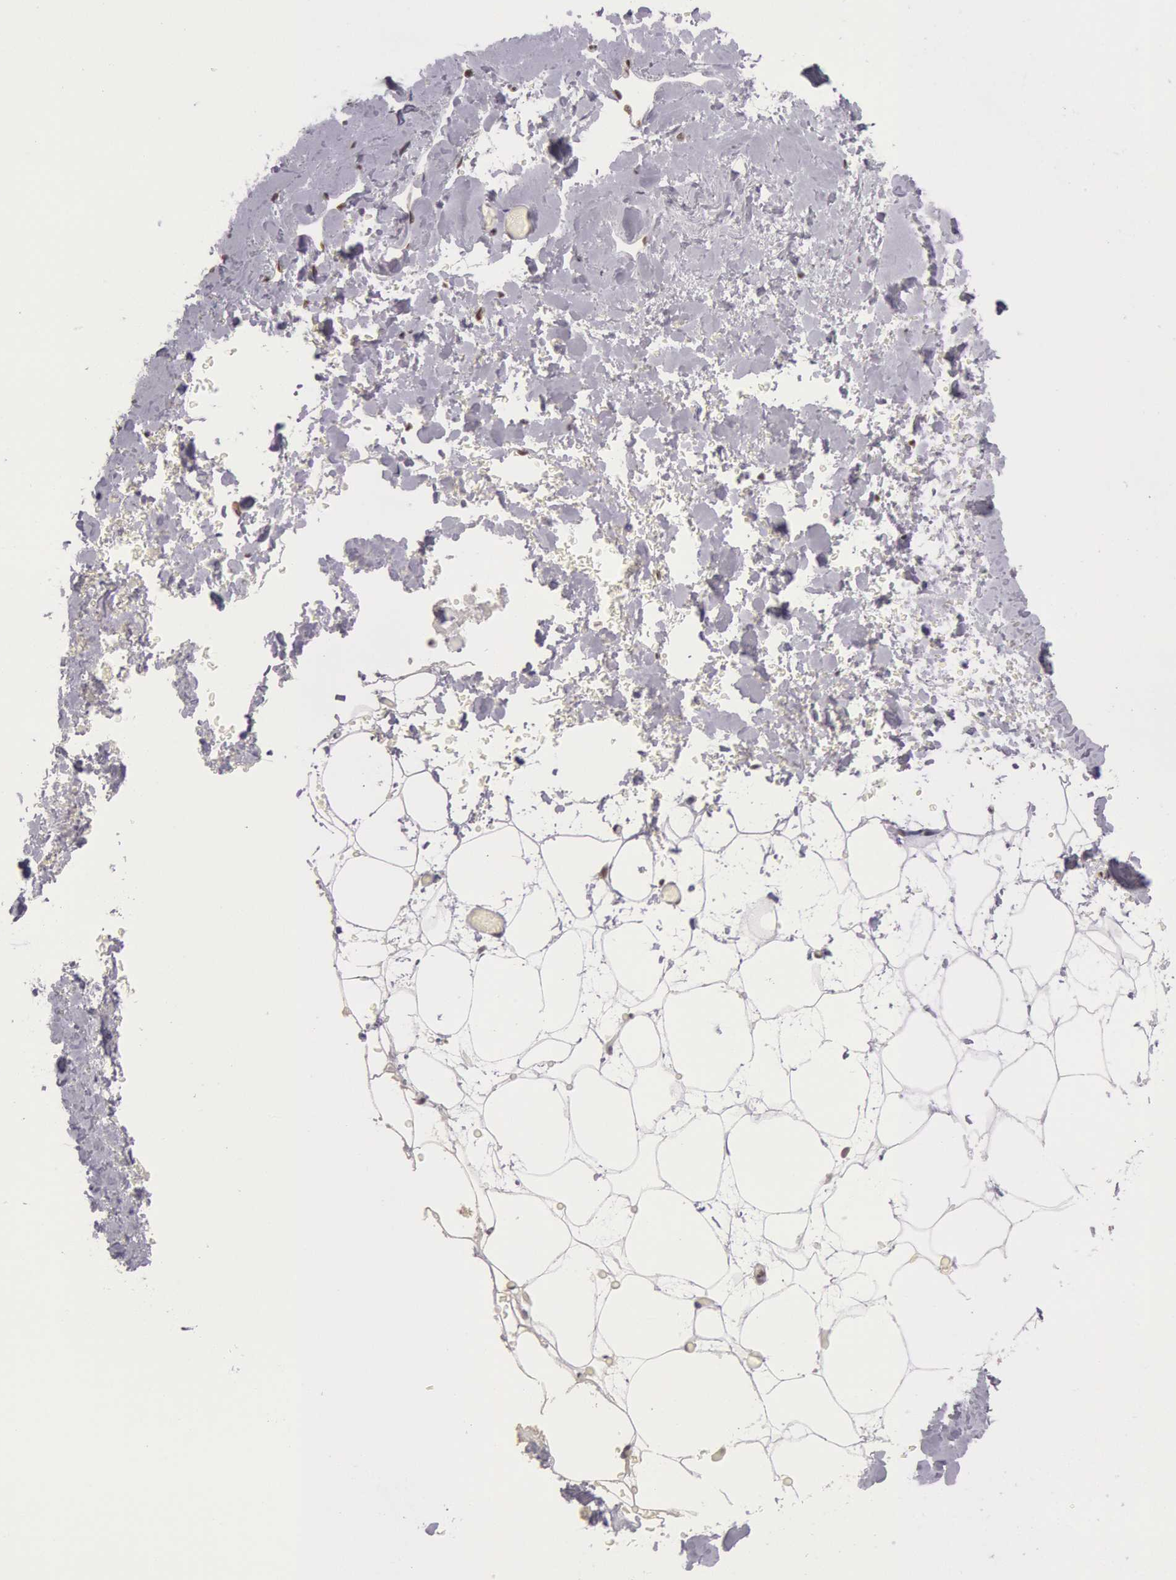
{"staining": {"intensity": "negative", "quantity": "none", "location": "none"}, "tissue": "breast", "cell_type": "Adipocytes", "image_type": "normal", "snomed": [{"axis": "morphology", "description": "Normal tissue, NOS"}, {"axis": "topography", "description": "Breast"}], "caption": "High magnification brightfield microscopy of normal breast stained with DAB (3,3'-diaminobenzidine) (brown) and counterstained with hematoxylin (blue): adipocytes show no significant staining.", "gene": "ESS2", "patient": {"sex": "female", "age": 75}}